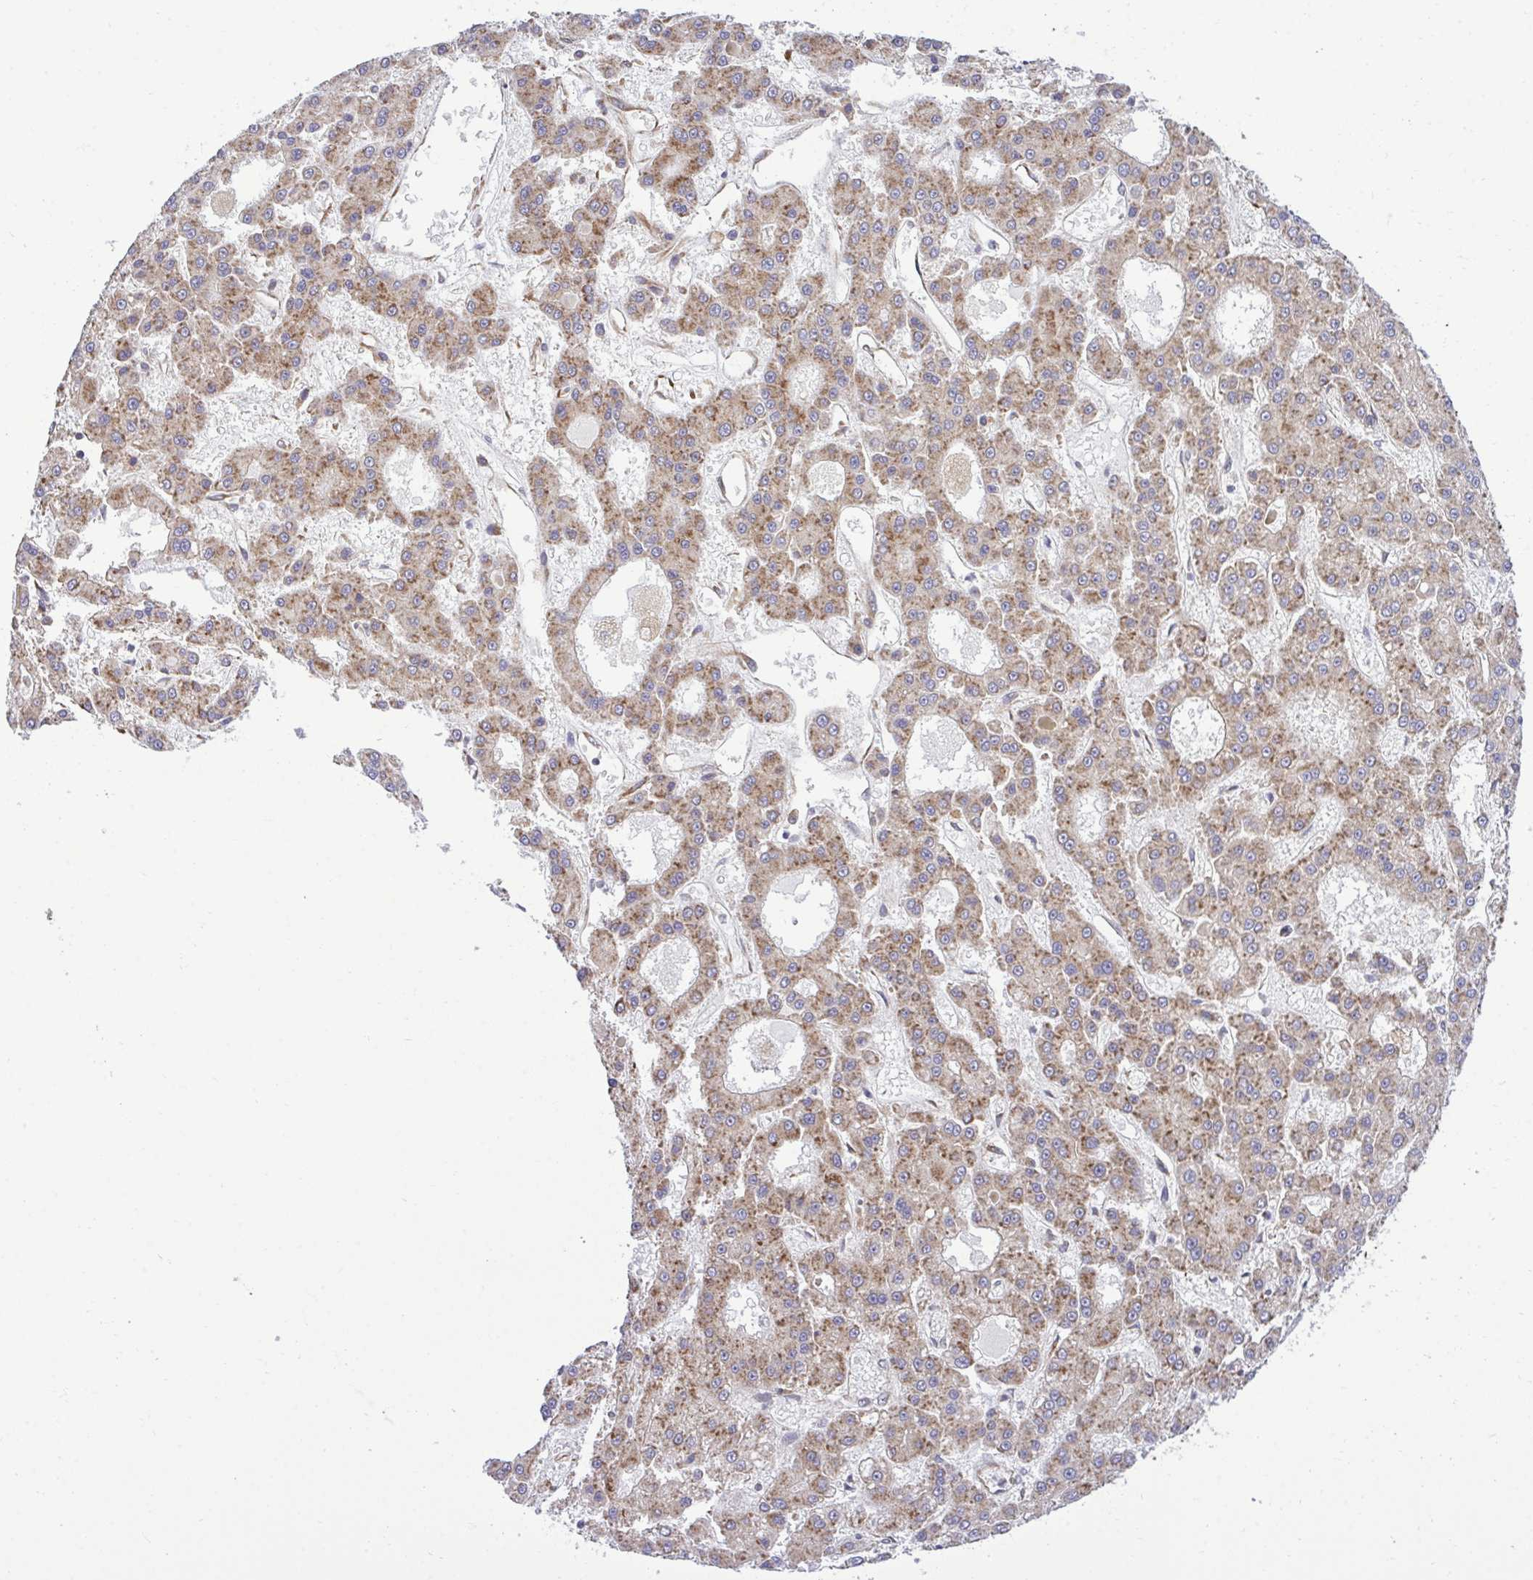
{"staining": {"intensity": "moderate", "quantity": ">75%", "location": "cytoplasmic/membranous"}, "tissue": "liver cancer", "cell_type": "Tumor cells", "image_type": "cancer", "snomed": [{"axis": "morphology", "description": "Carcinoma, Hepatocellular, NOS"}, {"axis": "topography", "description": "Liver"}], "caption": "This micrograph shows immunohistochemistry staining of liver cancer, with medium moderate cytoplasmic/membranous positivity in approximately >75% of tumor cells.", "gene": "RPS15", "patient": {"sex": "male", "age": 70}}